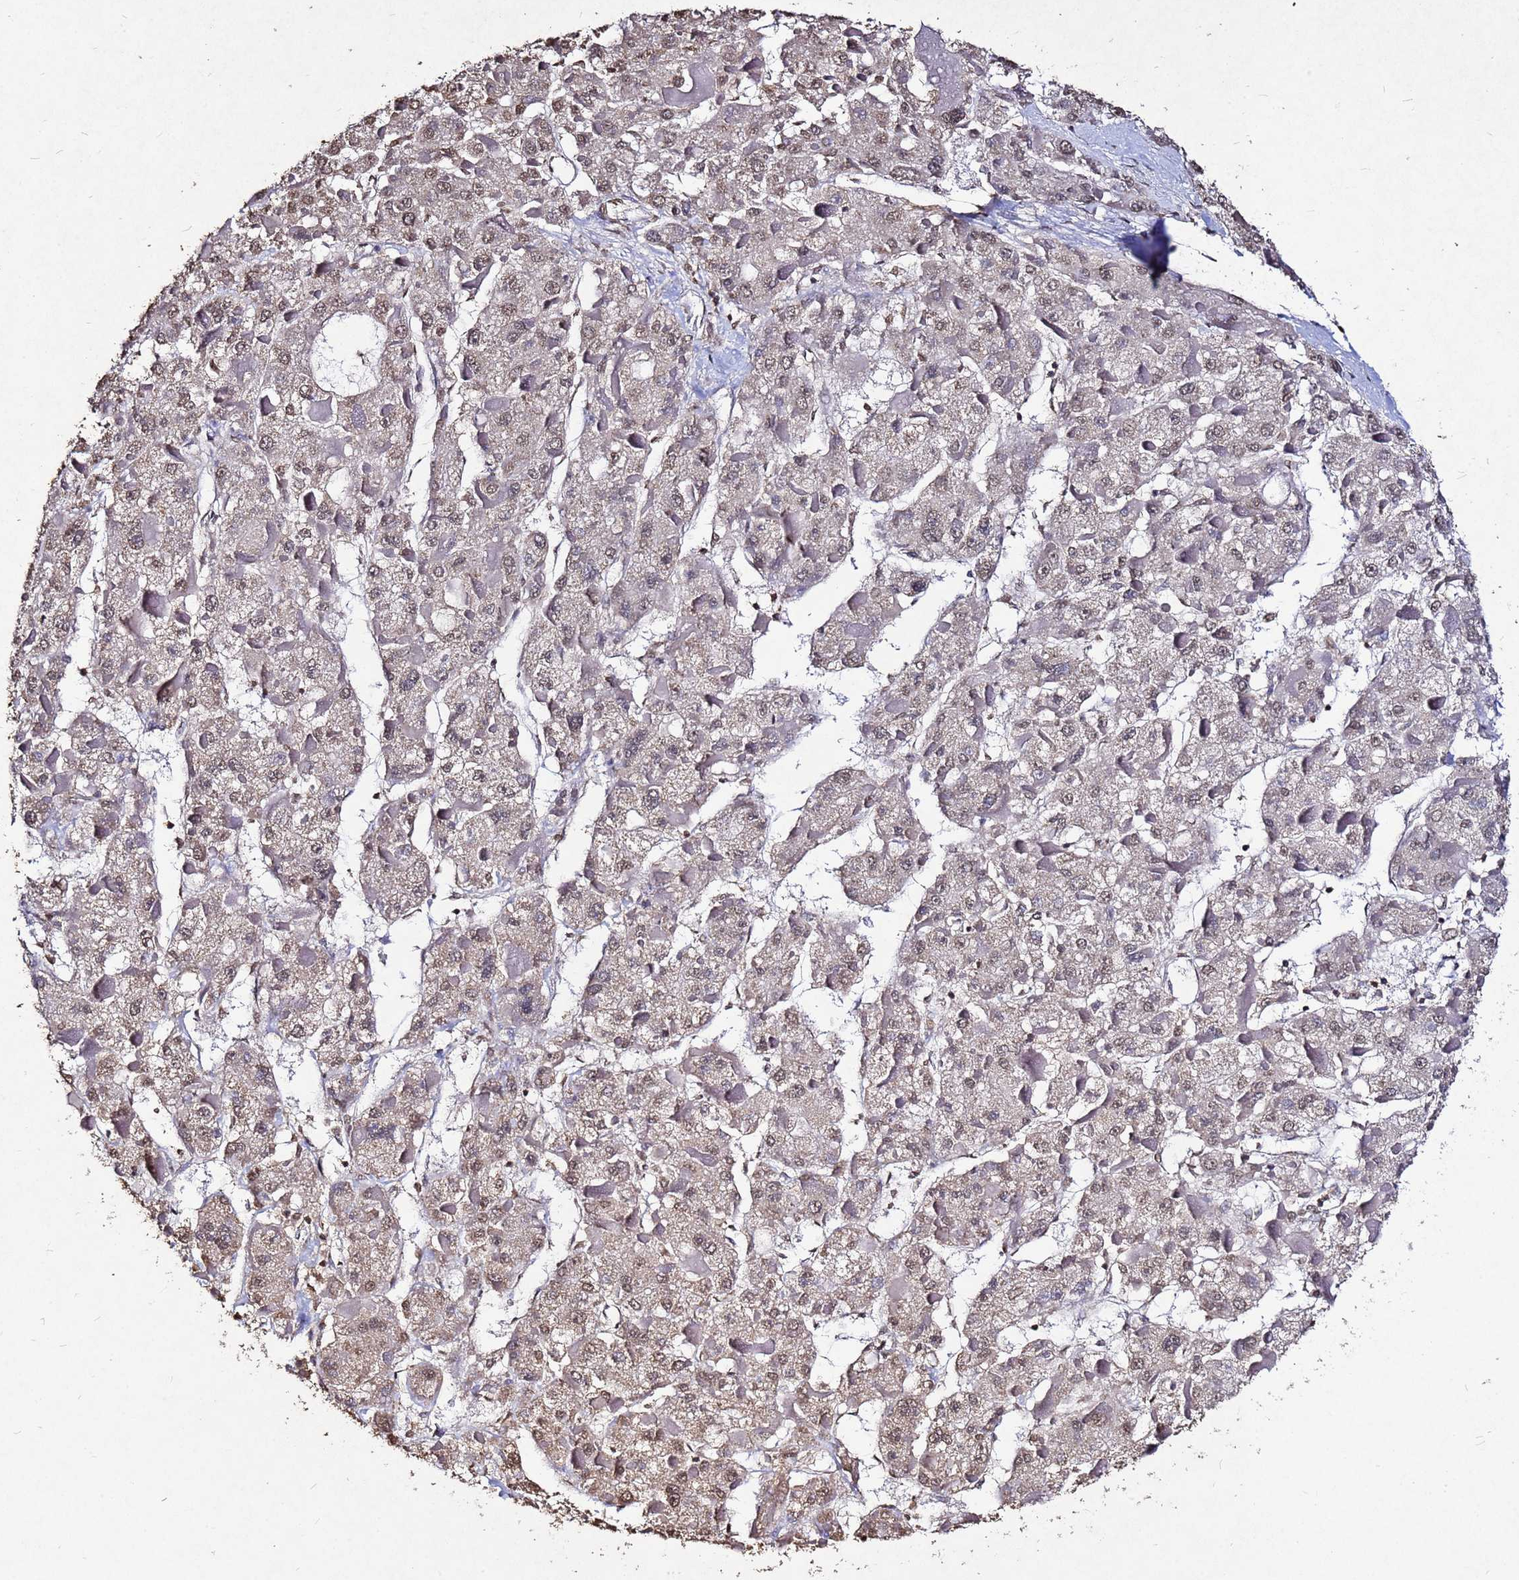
{"staining": {"intensity": "weak", "quantity": ">75%", "location": "nuclear"}, "tissue": "liver cancer", "cell_type": "Tumor cells", "image_type": "cancer", "snomed": [{"axis": "morphology", "description": "Carcinoma, Hepatocellular, NOS"}, {"axis": "topography", "description": "Liver"}], "caption": "Approximately >75% of tumor cells in human liver cancer (hepatocellular carcinoma) demonstrate weak nuclear protein expression as visualized by brown immunohistochemical staining.", "gene": "MYOCD", "patient": {"sex": "female", "age": 73}}